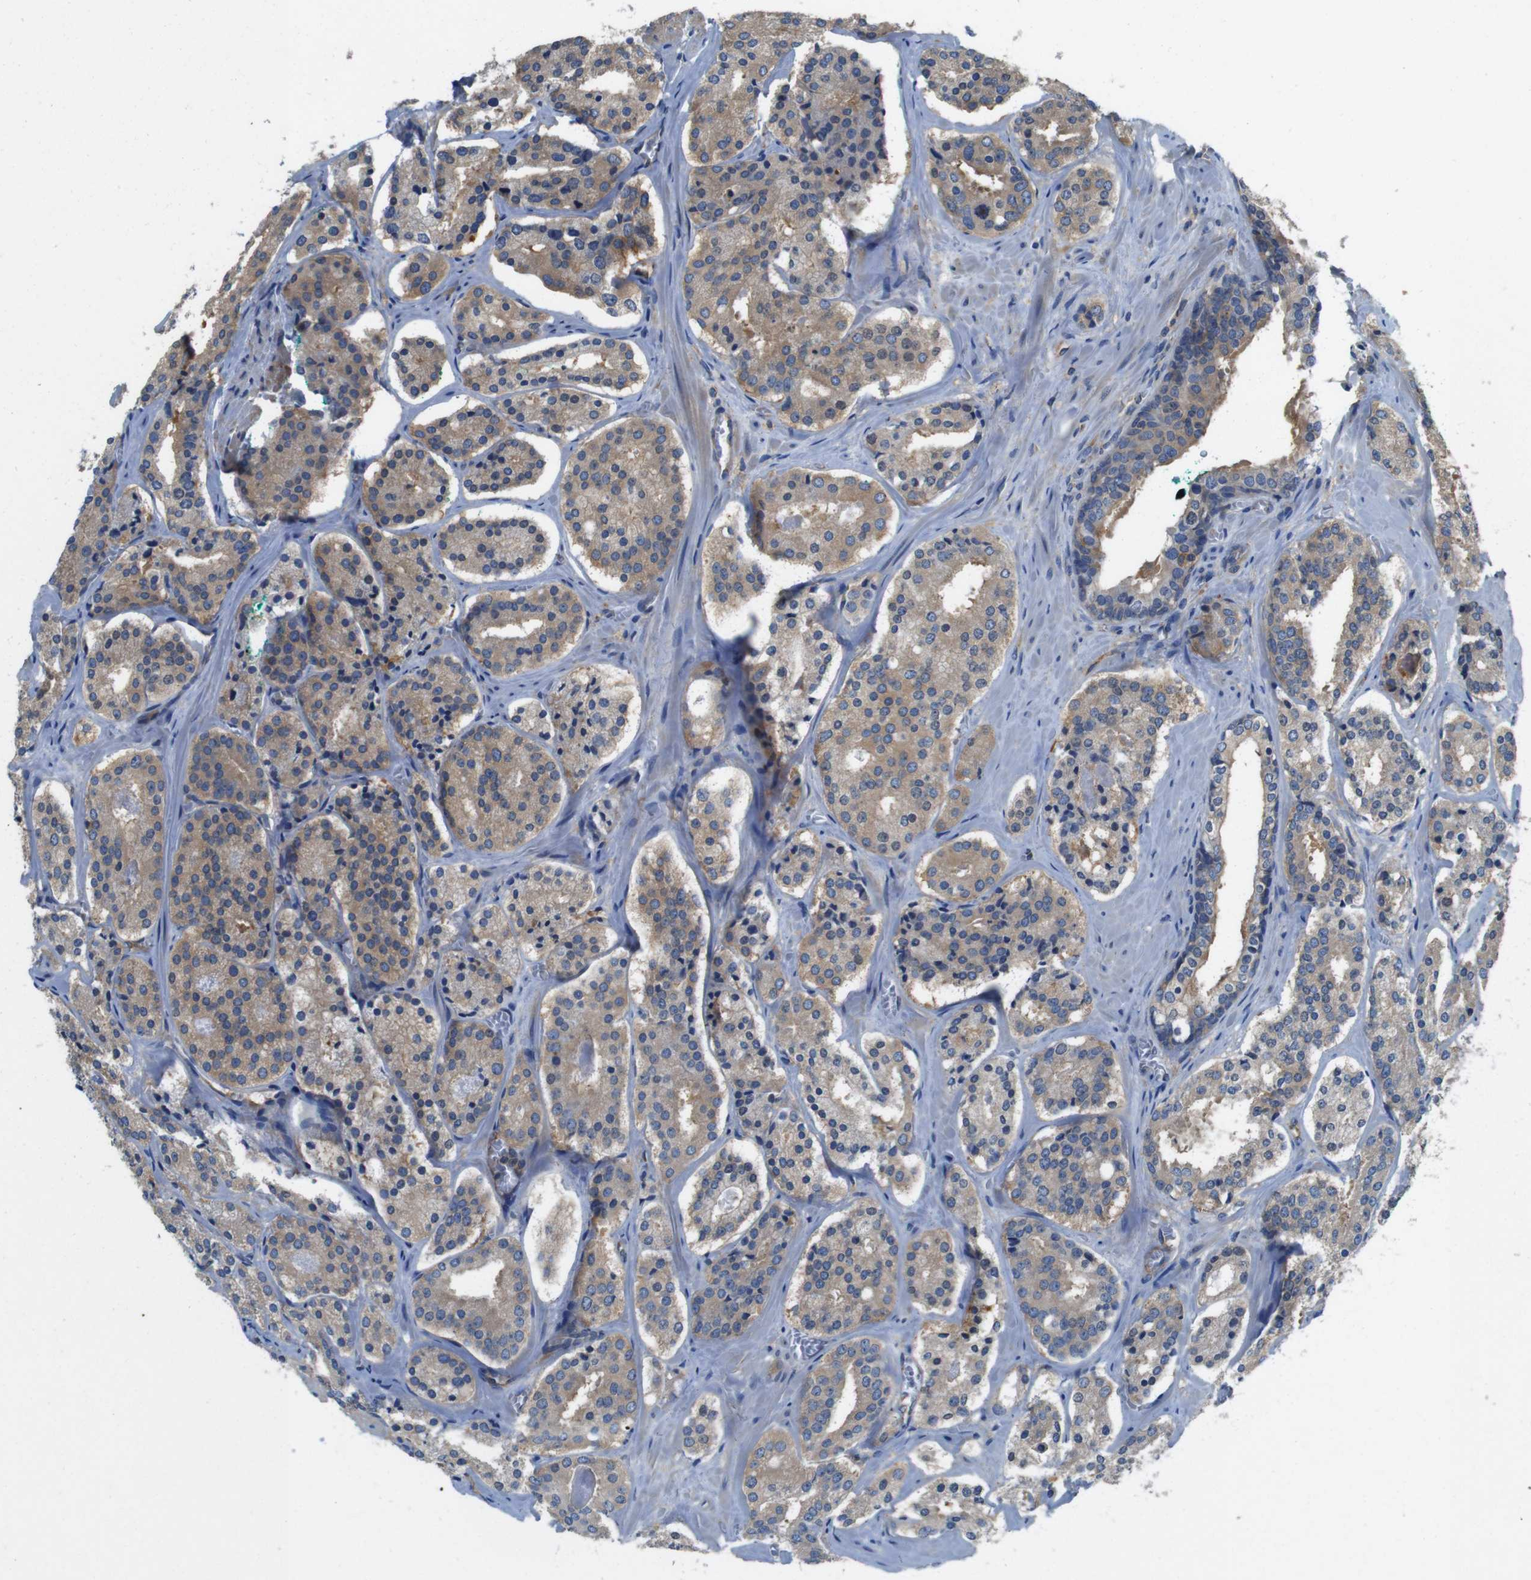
{"staining": {"intensity": "weak", "quantity": ">75%", "location": "cytoplasmic/membranous"}, "tissue": "prostate cancer", "cell_type": "Tumor cells", "image_type": "cancer", "snomed": [{"axis": "morphology", "description": "Adenocarcinoma, High grade"}, {"axis": "topography", "description": "Prostate"}], "caption": "Protein expression analysis of human adenocarcinoma (high-grade) (prostate) reveals weak cytoplasmic/membranous staining in about >75% of tumor cells. The staining was performed using DAB, with brown indicating positive protein expression. Nuclei are stained blue with hematoxylin.", "gene": "DCTN1", "patient": {"sex": "male", "age": 60}}